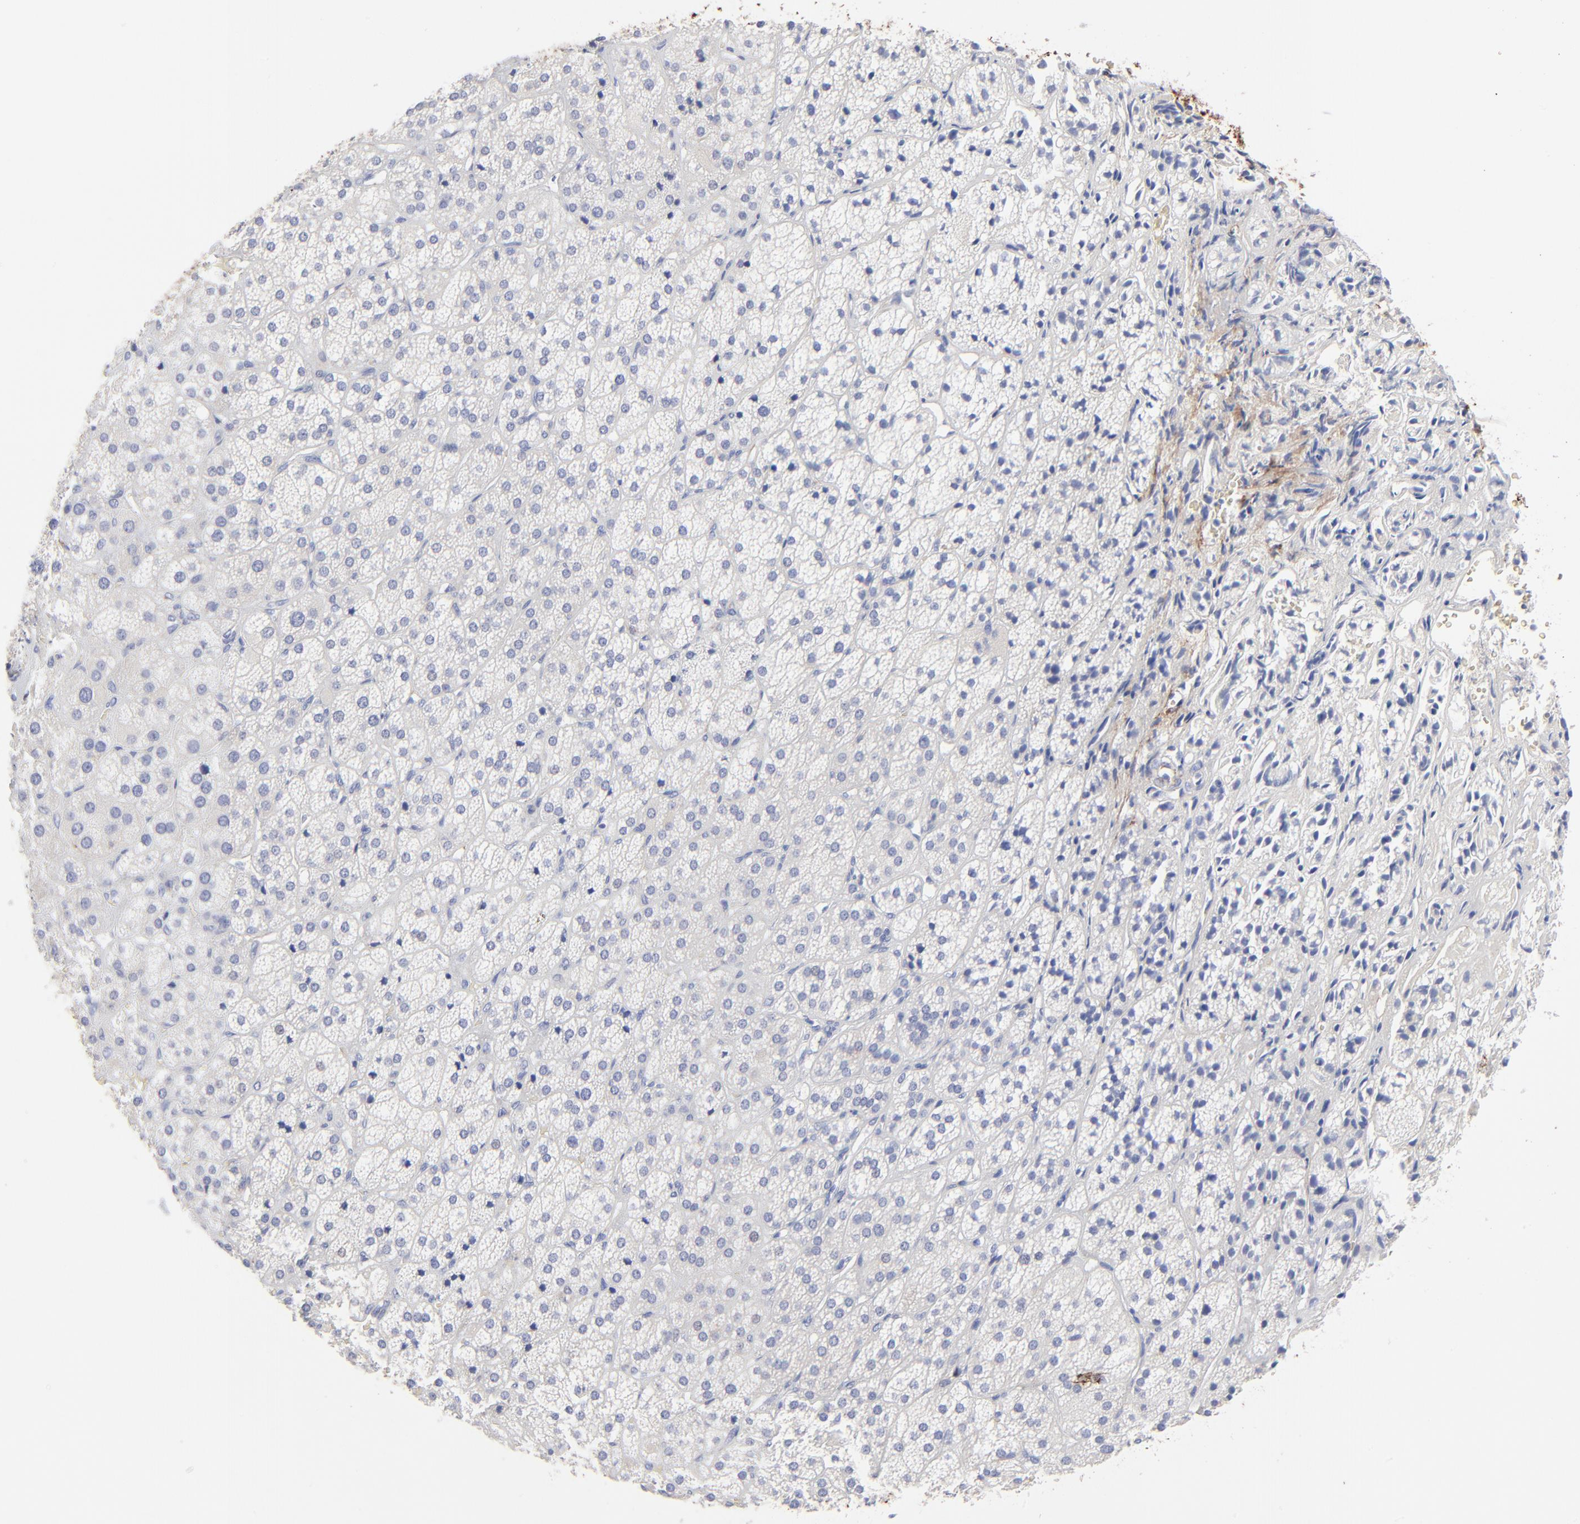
{"staining": {"intensity": "negative", "quantity": "none", "location": "none"}, "tissue": "adrenal gland", "cell_type": "Glandular cells", "image_type": "normal", "snomed": [{"axis": "morphology", "description": "Normal tissue, NOS"}, {"axis": "topography", "description": "Adrenal gland"}], "caption": "Adrenal gland was stained to show a protein in brown. There is no significant expression in glandular cells. (IHC, brightfield microscopy, high magnification).", "gene": "FBLN2", "patient": {"sex": "female", "age": 71}}